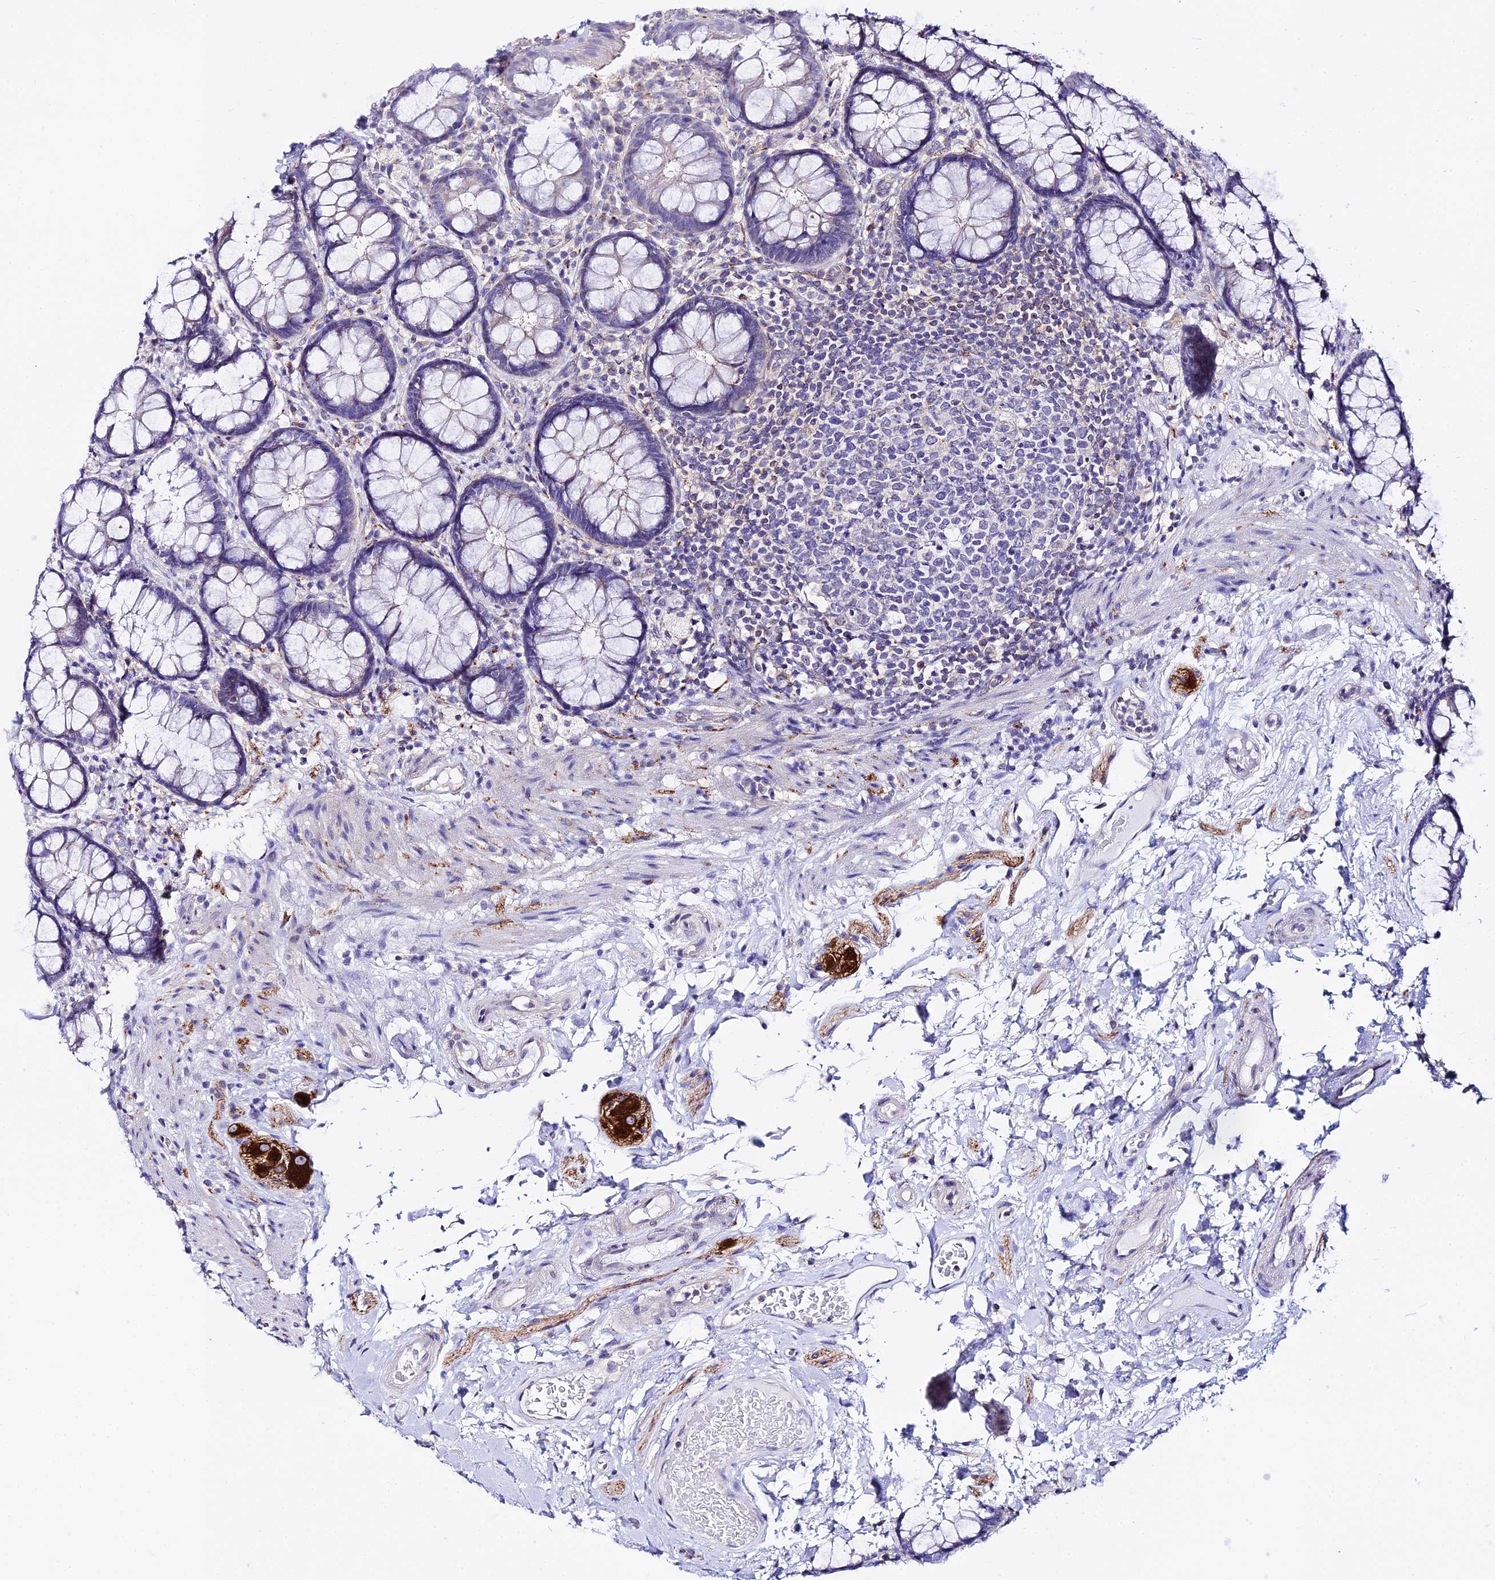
{"staining": {"intensity": "negative", "quantity": "none", "location": "none"}, "tissue": "rectum", "cell_type": "Glandular cells", "image_type": "normal", "snomed": [{"axis": "morphology", "description": "Normal tissue, NOS"}, {"axis": "topography", "description": "Rectum"}], "caption": "The photomicrograph exhibits no staining of glandular cells in unremarkable rectum. (DAB immunohistochemistry with hematoxylin counter stain).", "gene": "ATG16L2", "patient": {"sex": "male", "age": 83}}